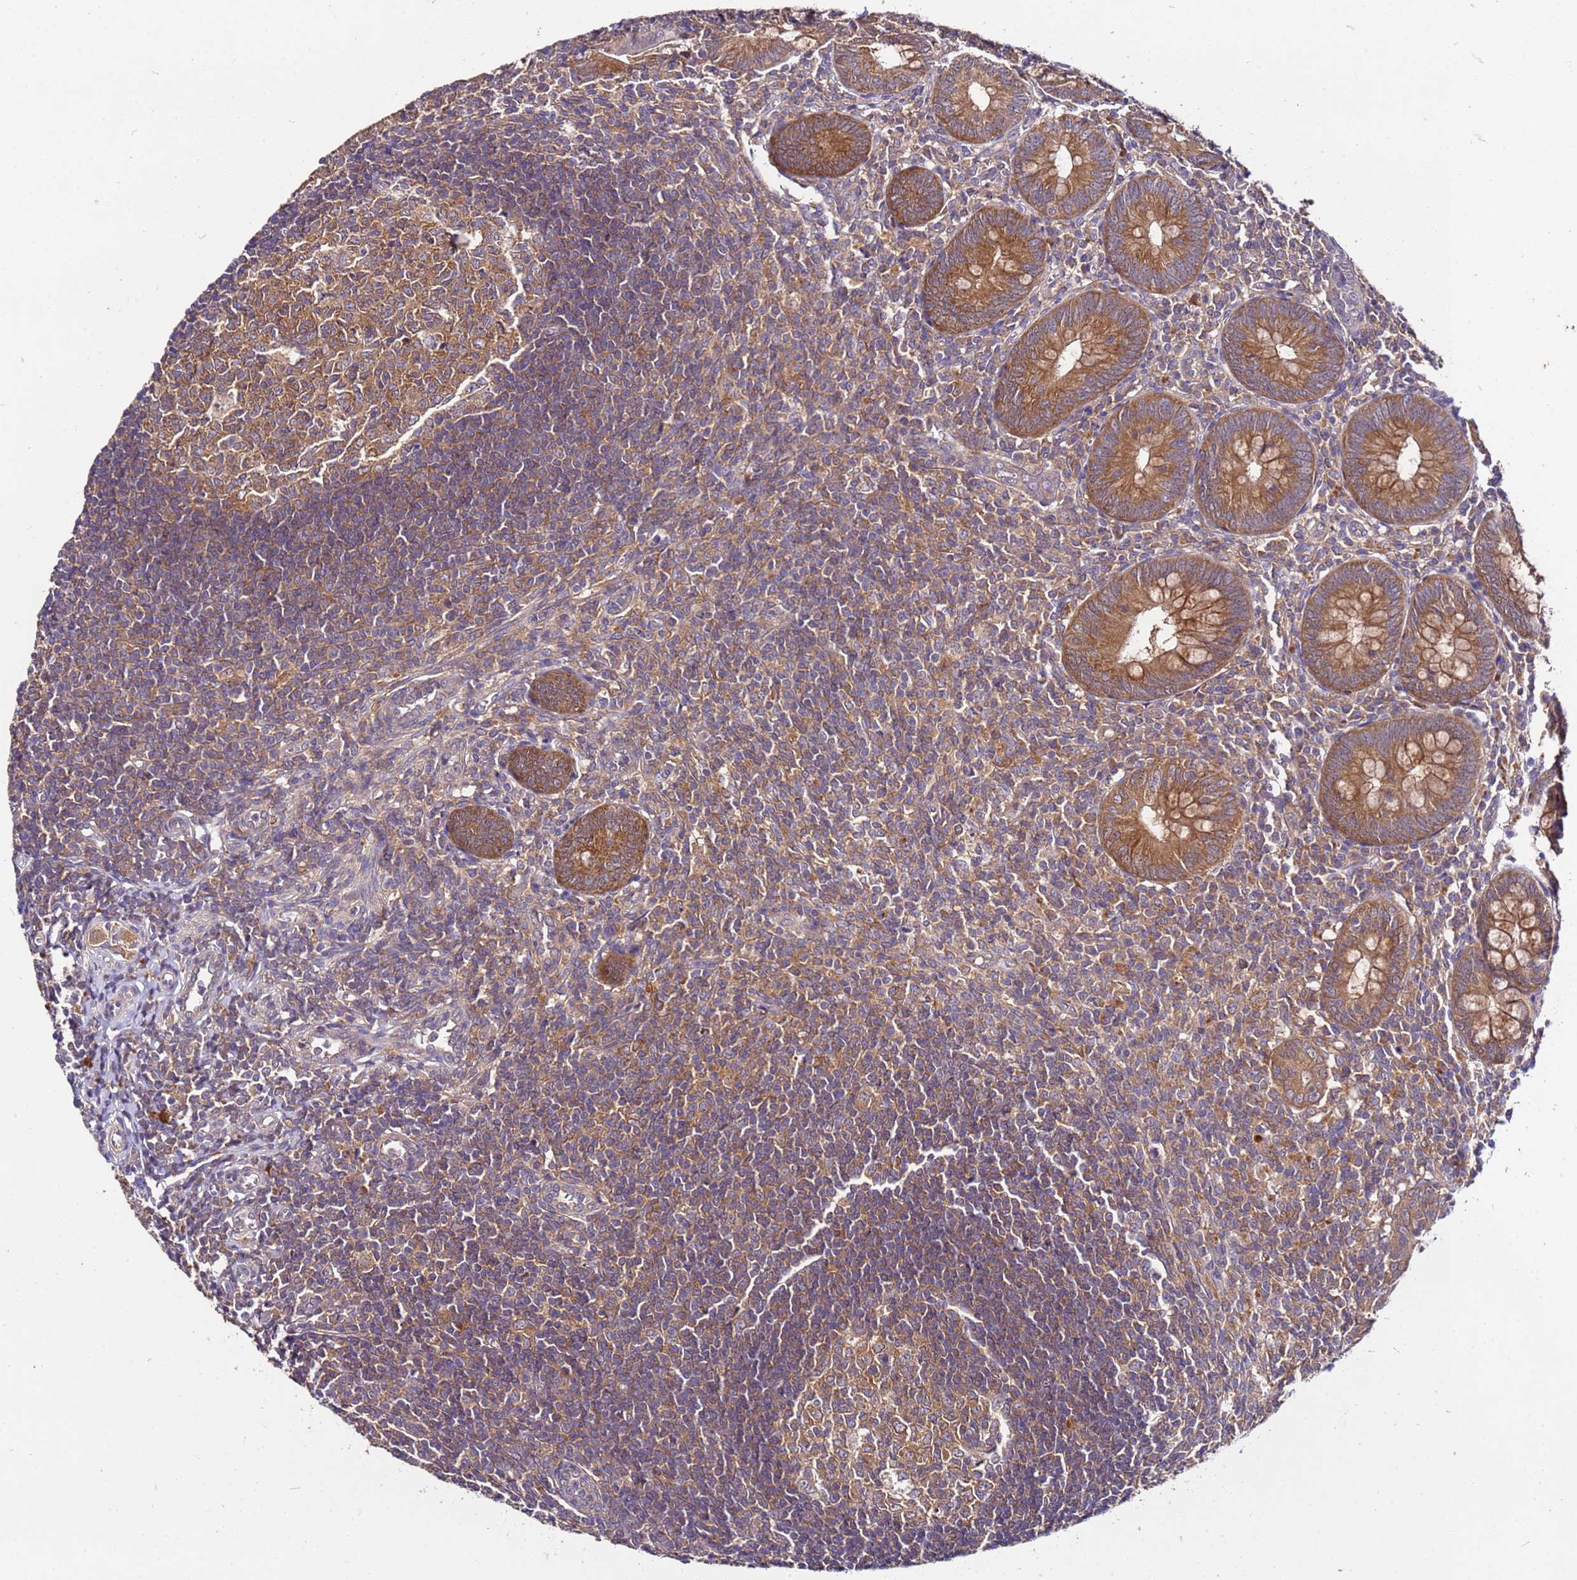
{"staining": {"intensity": "moderate", "quantity": ">75%", "location": "cytoplasmic/membranous"}, "tissue": "appendix", "cell_type": "Glandular cells", "image_type": "normal", "snomed": [{"axis": "morphology", "description": "Normal tissue, NOS"}, {"axis": "topography", "description": "Appendix"}], "caption": "About >75% of glandular cells in benign human appendix reveal moderate cytoplasmic/membranous protein expression as visualized by brown immunohistochemical staining.", "gene": "GSPT2", "patient": {"sex": "male", "age": 14}}